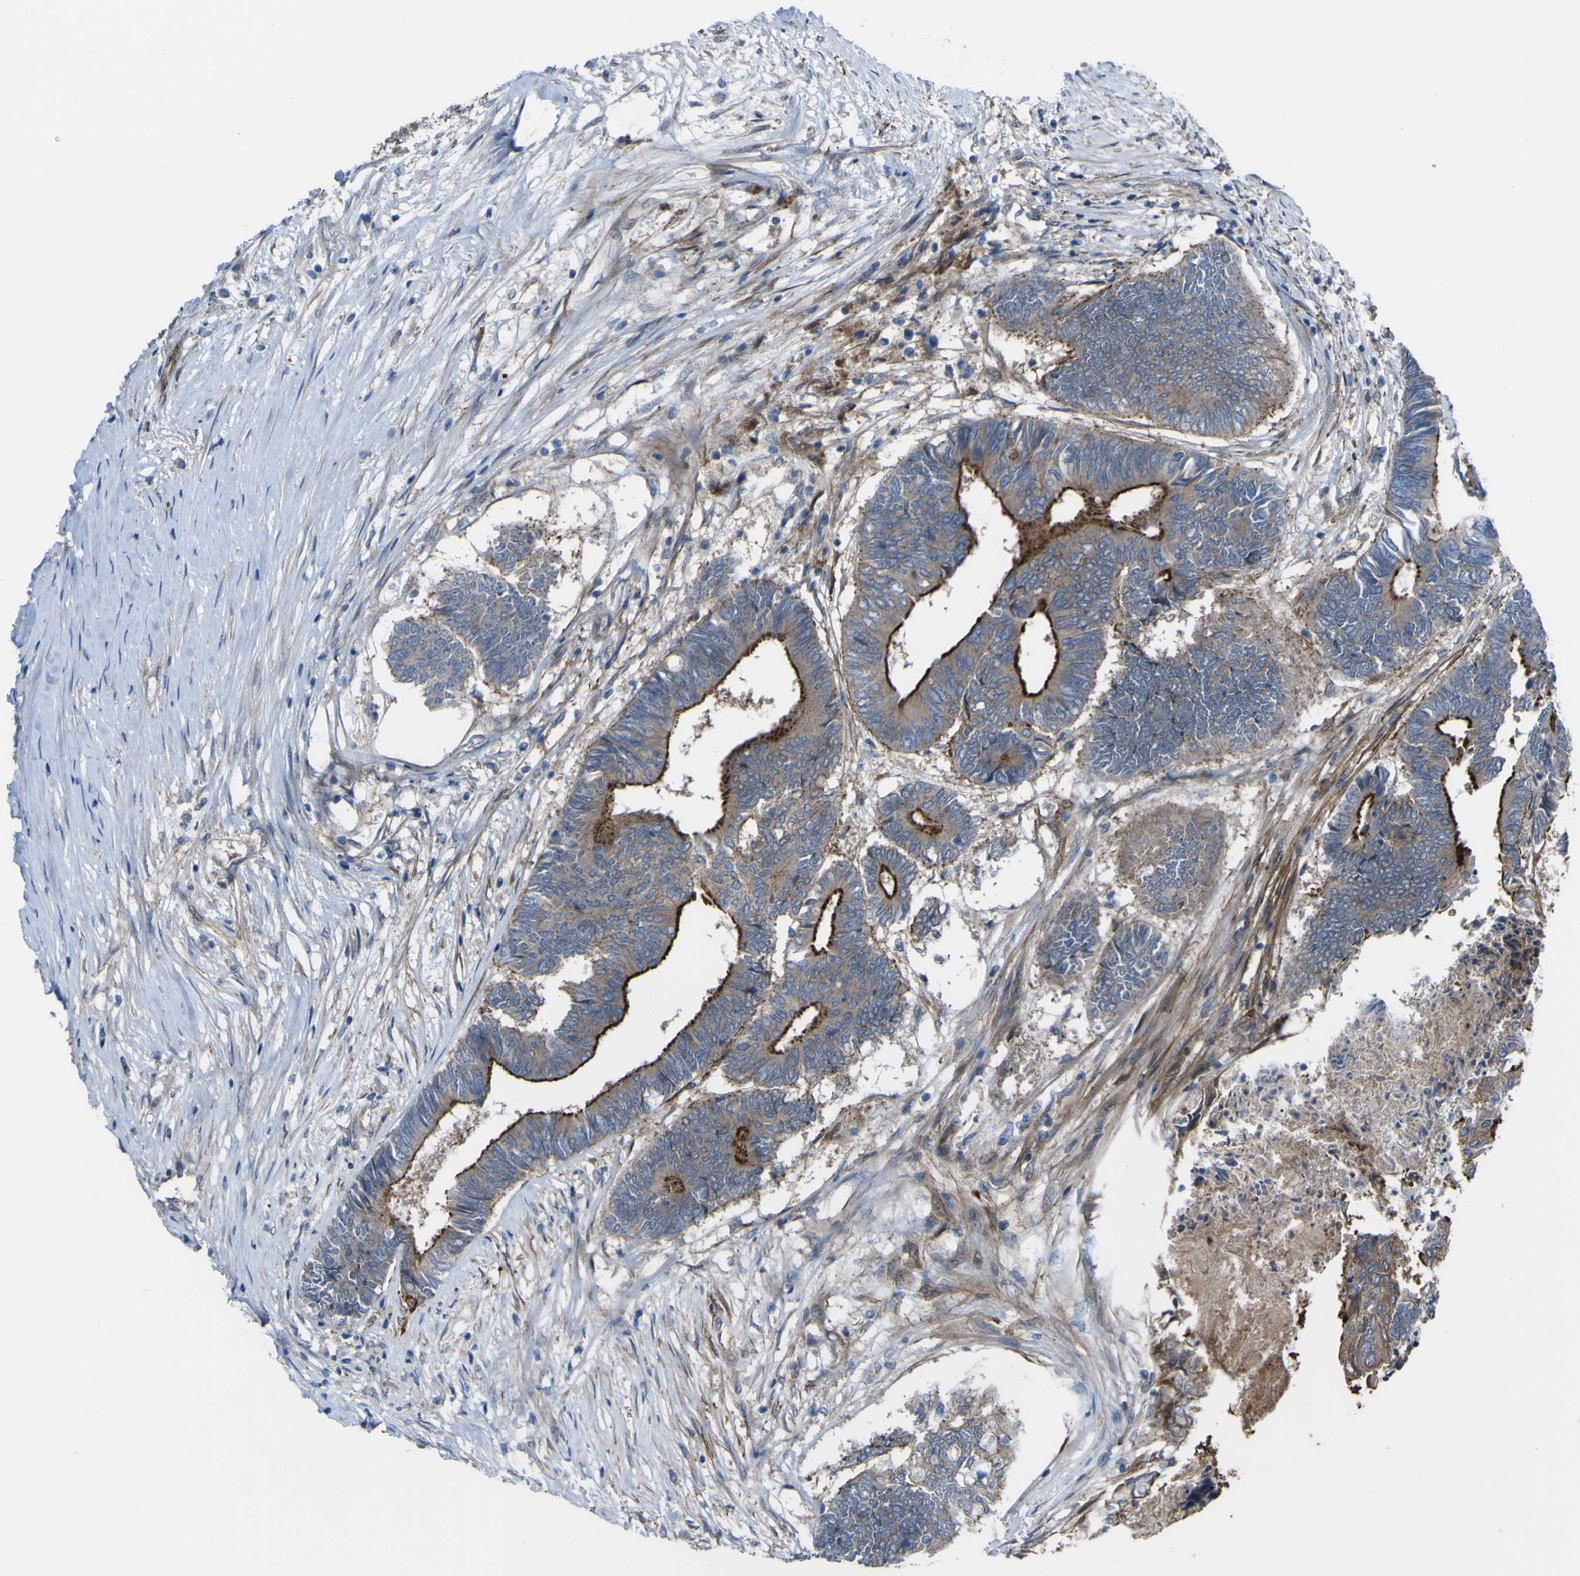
{"staining": {"intensity": "strong", "quantity": ">75%", "location": "cytoplasmic/membranous"}, "tissue": "colorectal cancer", "cell_type": "Tumor cells", "image_type": "cancer", "snomed": [{"axis": "morphology", "description": "Adenocarcinoma, NOS"}, {"axis": "topography", "description": "Rectum"}], "caption": "Tumor cells exhibit high levels of strong cytoplasmic/membranous positivity in about >75% of cells in colorectal adenocarcinoma.", "gene": "FBXO30", "patient": {"sex": "male", "age": 63}}